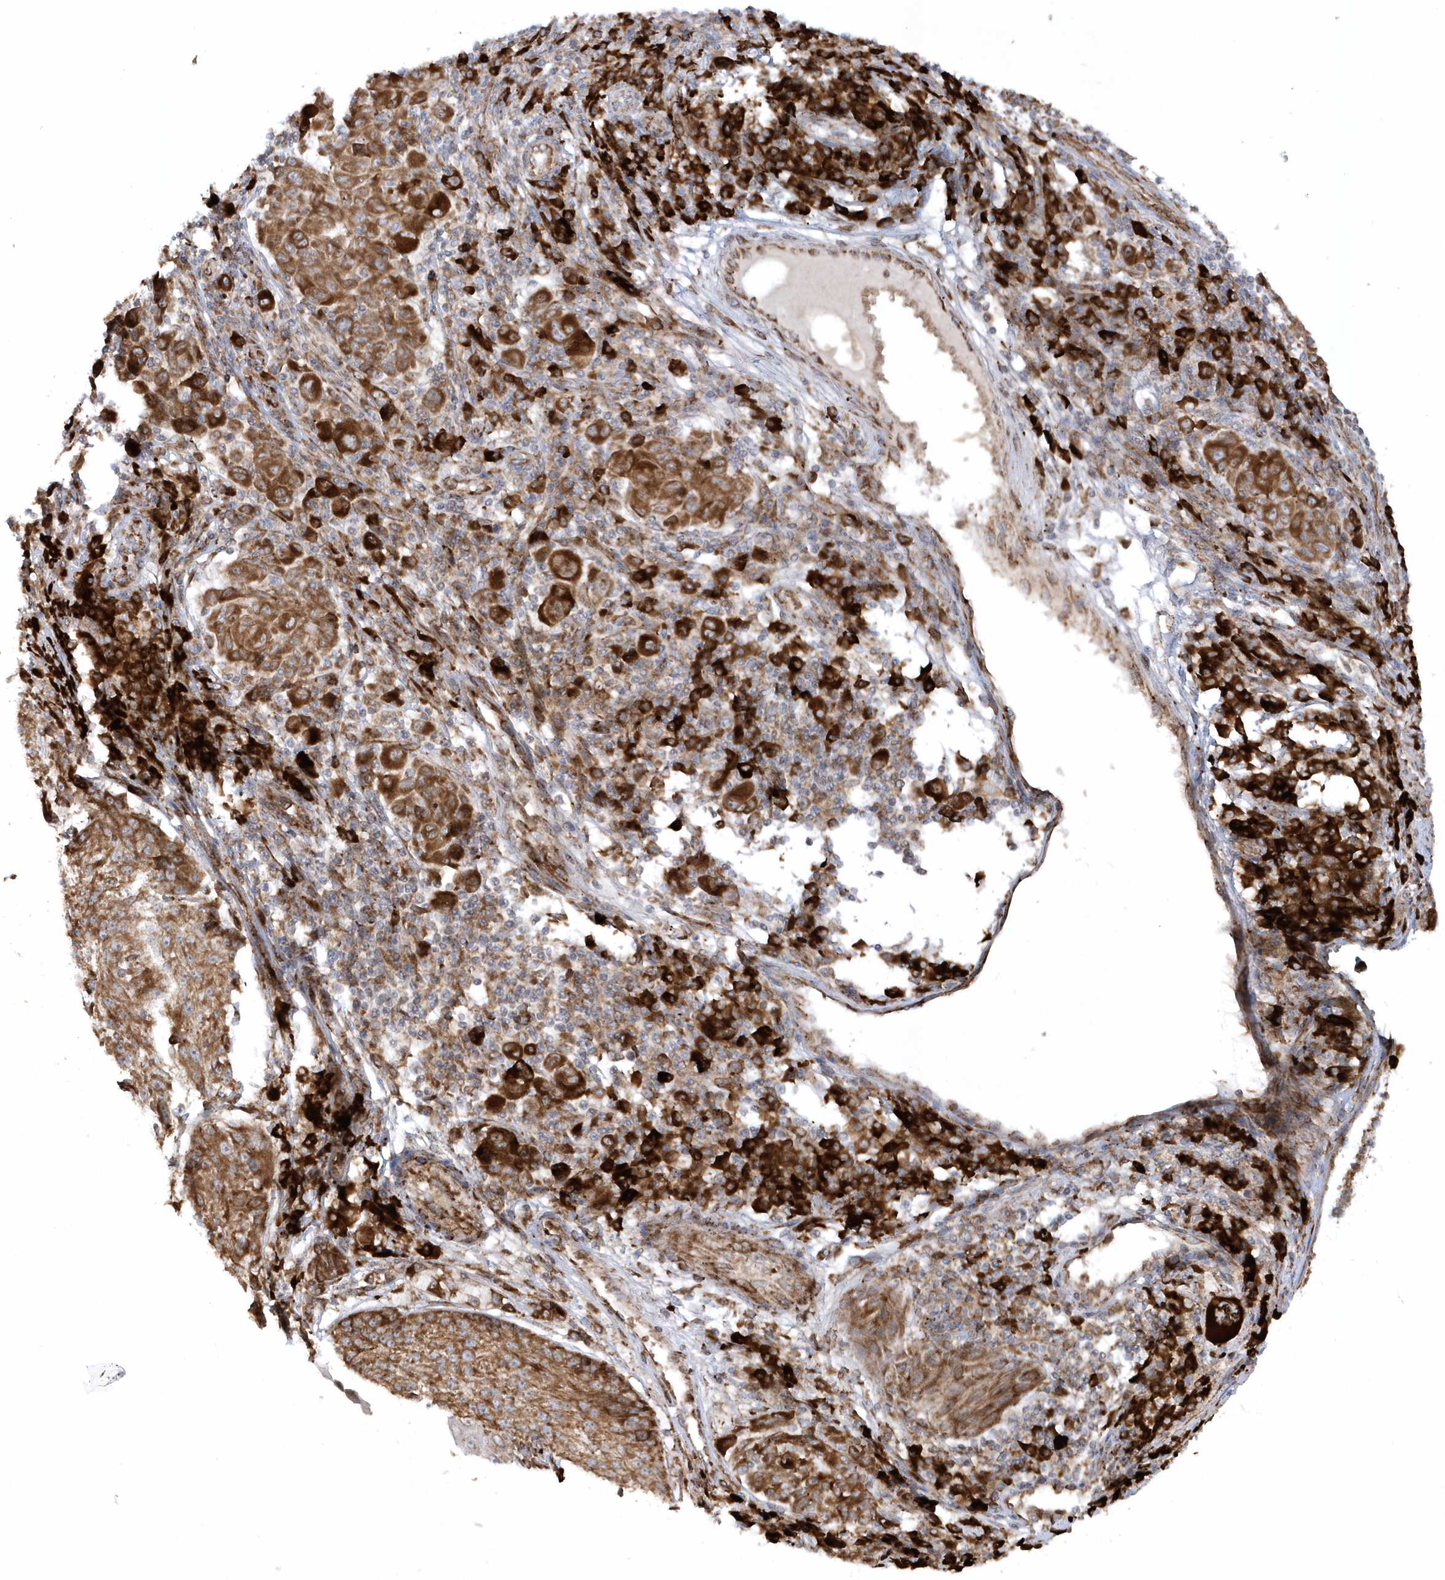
{"staining": {"intensity": "moderate", "quantity": ">75%", "location": "cytoplasmic/membranous"}, "tissue": "melanoma", "cell_type": "Tumor cells", "image_type": "cancer", "snomed": [{"axis": "morphology", "description": "Malignant melanoma, NOS"}, {"axis": "topography", "description": "Skin"}], "caption": "Melanoma stained with immunohistochemistry reveals moderate cytoplasmic/membranous expression in approximately >75% of tumor cells.", "gene": "SH3BP2", "patient": {"sex": "male", "age": 53}}